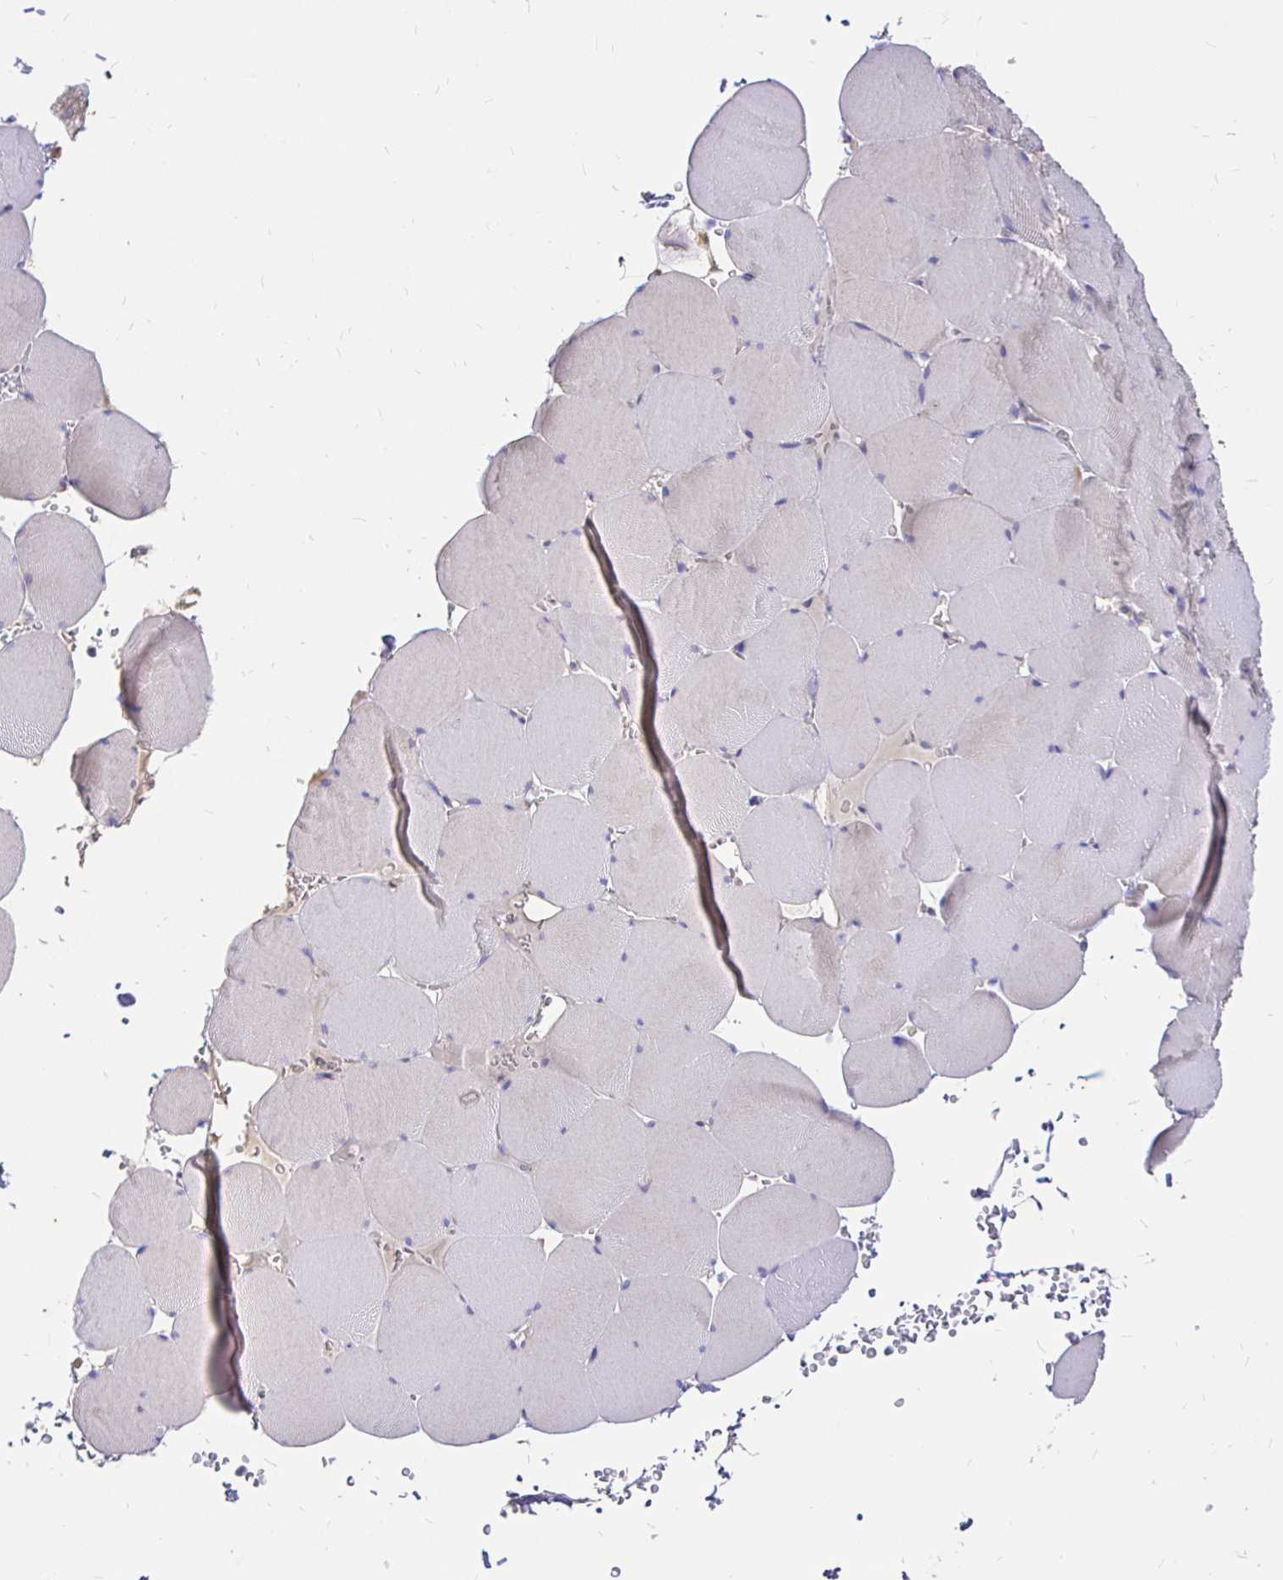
{"staining": {"intensity": "weak", "quantity": "<25%", "location": "cytoplasmic/membranous"}, "tissue": "skeletal muscle", "cell_type": "Myocytes", "image_type": "normal", "snomed": [{"axis": "morphology", "description": "Normal tissue, NOS"}, {"axis": "topography", "description": "Skeletal muscle"}, {"axis": "topography", "description": "Head-Neck"}], "caption": "This photomicrograph is of normal skeletal muscle stained with IHC to label a protein in brown with the nuclei are counter-stained blue. There is no expression in myocytes. (Brightfield microscopy of DAB immunohistochemistry (IHC) at high magnification).", "gene": "PALM2AKAP2", "patient": {"sex": "male", "age": 66}}